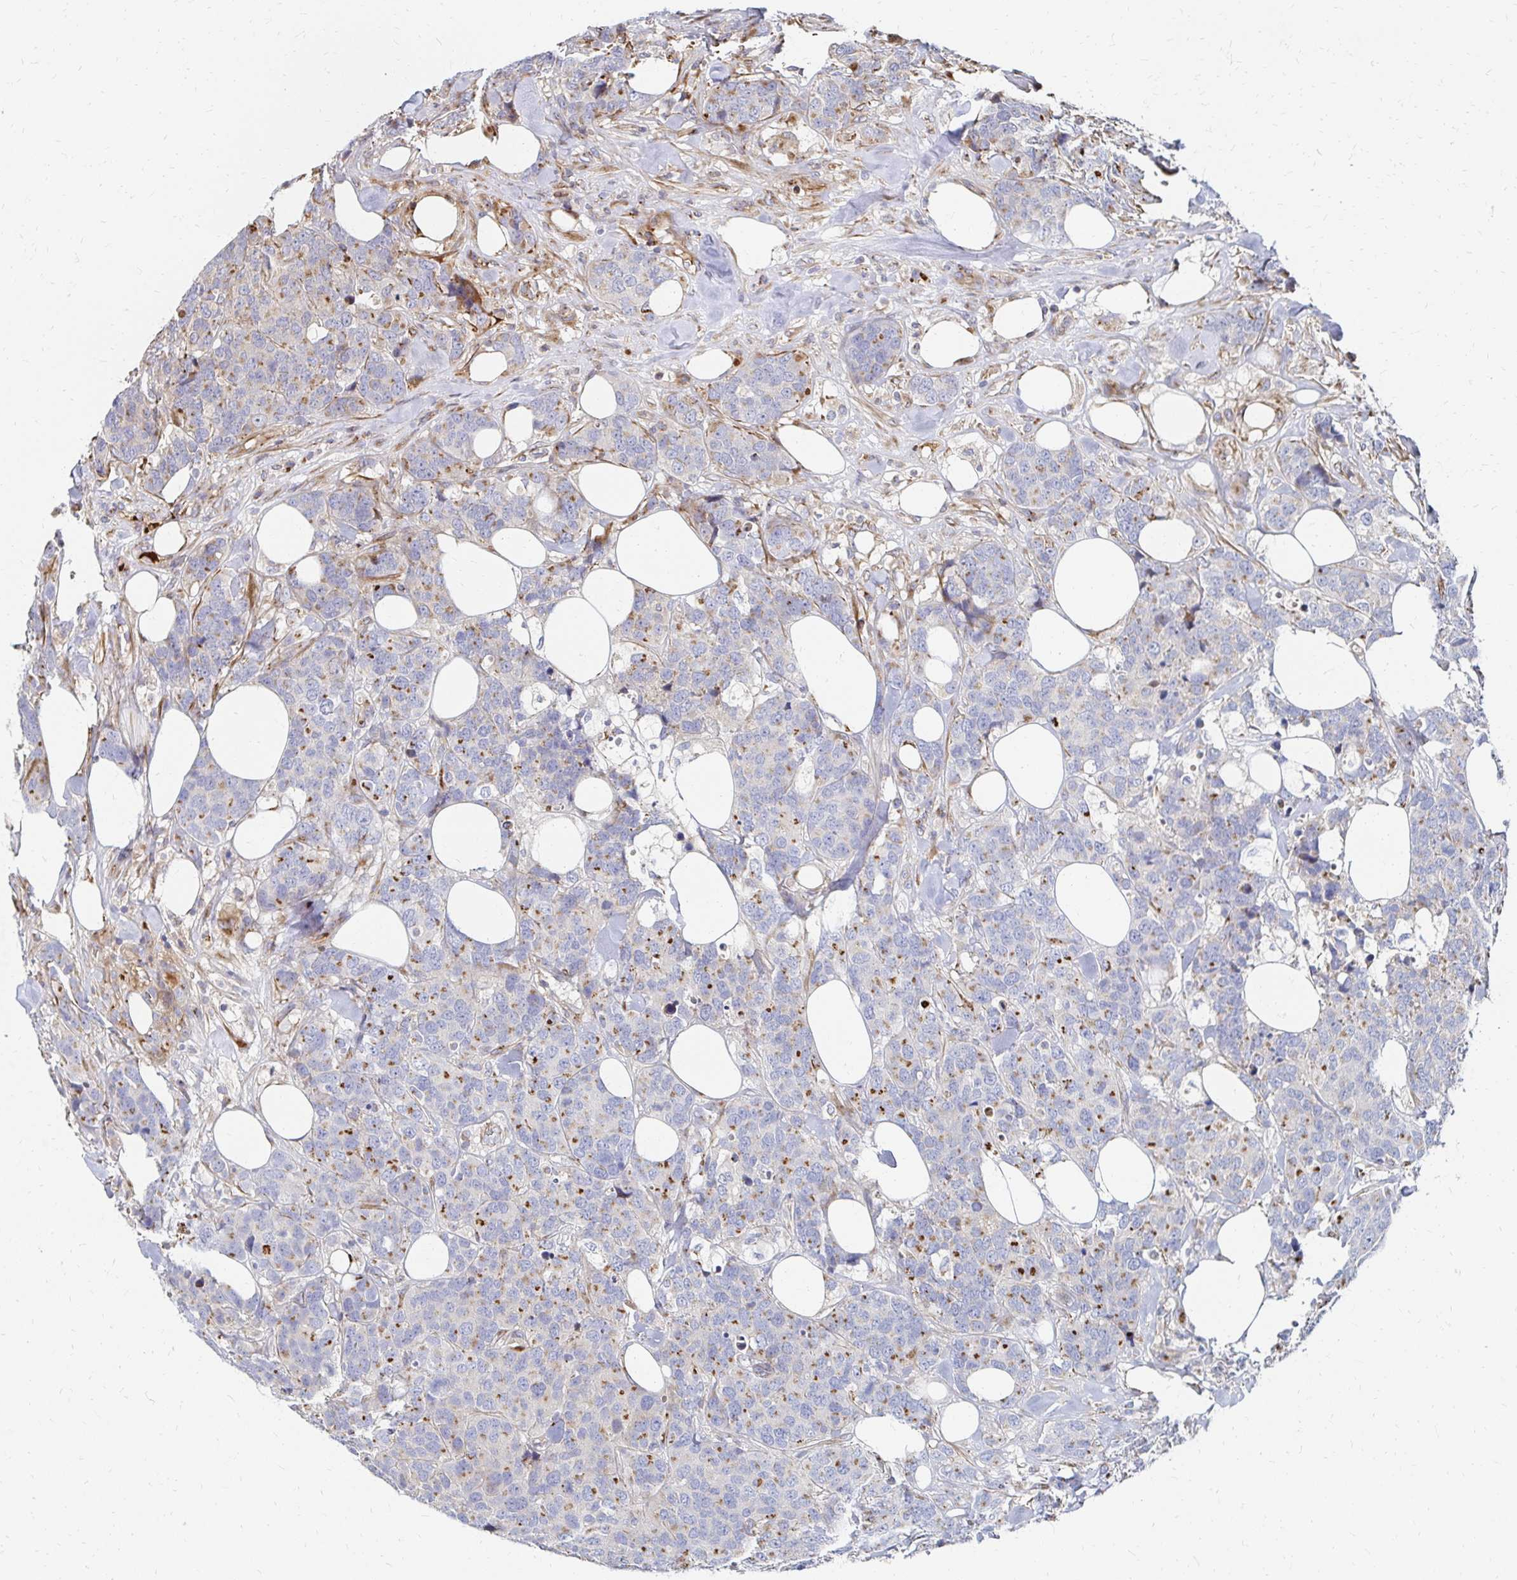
{"staining": {"intensity": "moderate", "quantity": "25%-75%", "location": "cytoplasmic/membranous"}, "tissue": "breast cancer", "cell_type": "Tumor cells", "image_type": "cancer", "snomed": [{"axis": "morphology", "description": "Lobular carcinoma"}, {"axis": "topography", "description": "Breast"}], "caption": "IHC micrograph of neoplastic tissue: human breast lobular carcinoma stained using IHC shows medium levels of moderate protein expression localized specifically in the cytoplasmic/membranous of tumor cells, appearing as a cytoplasmic/membranous brown color.", "gene": "MAN1A1", "patient": {"sex": "female", "age": 59}}